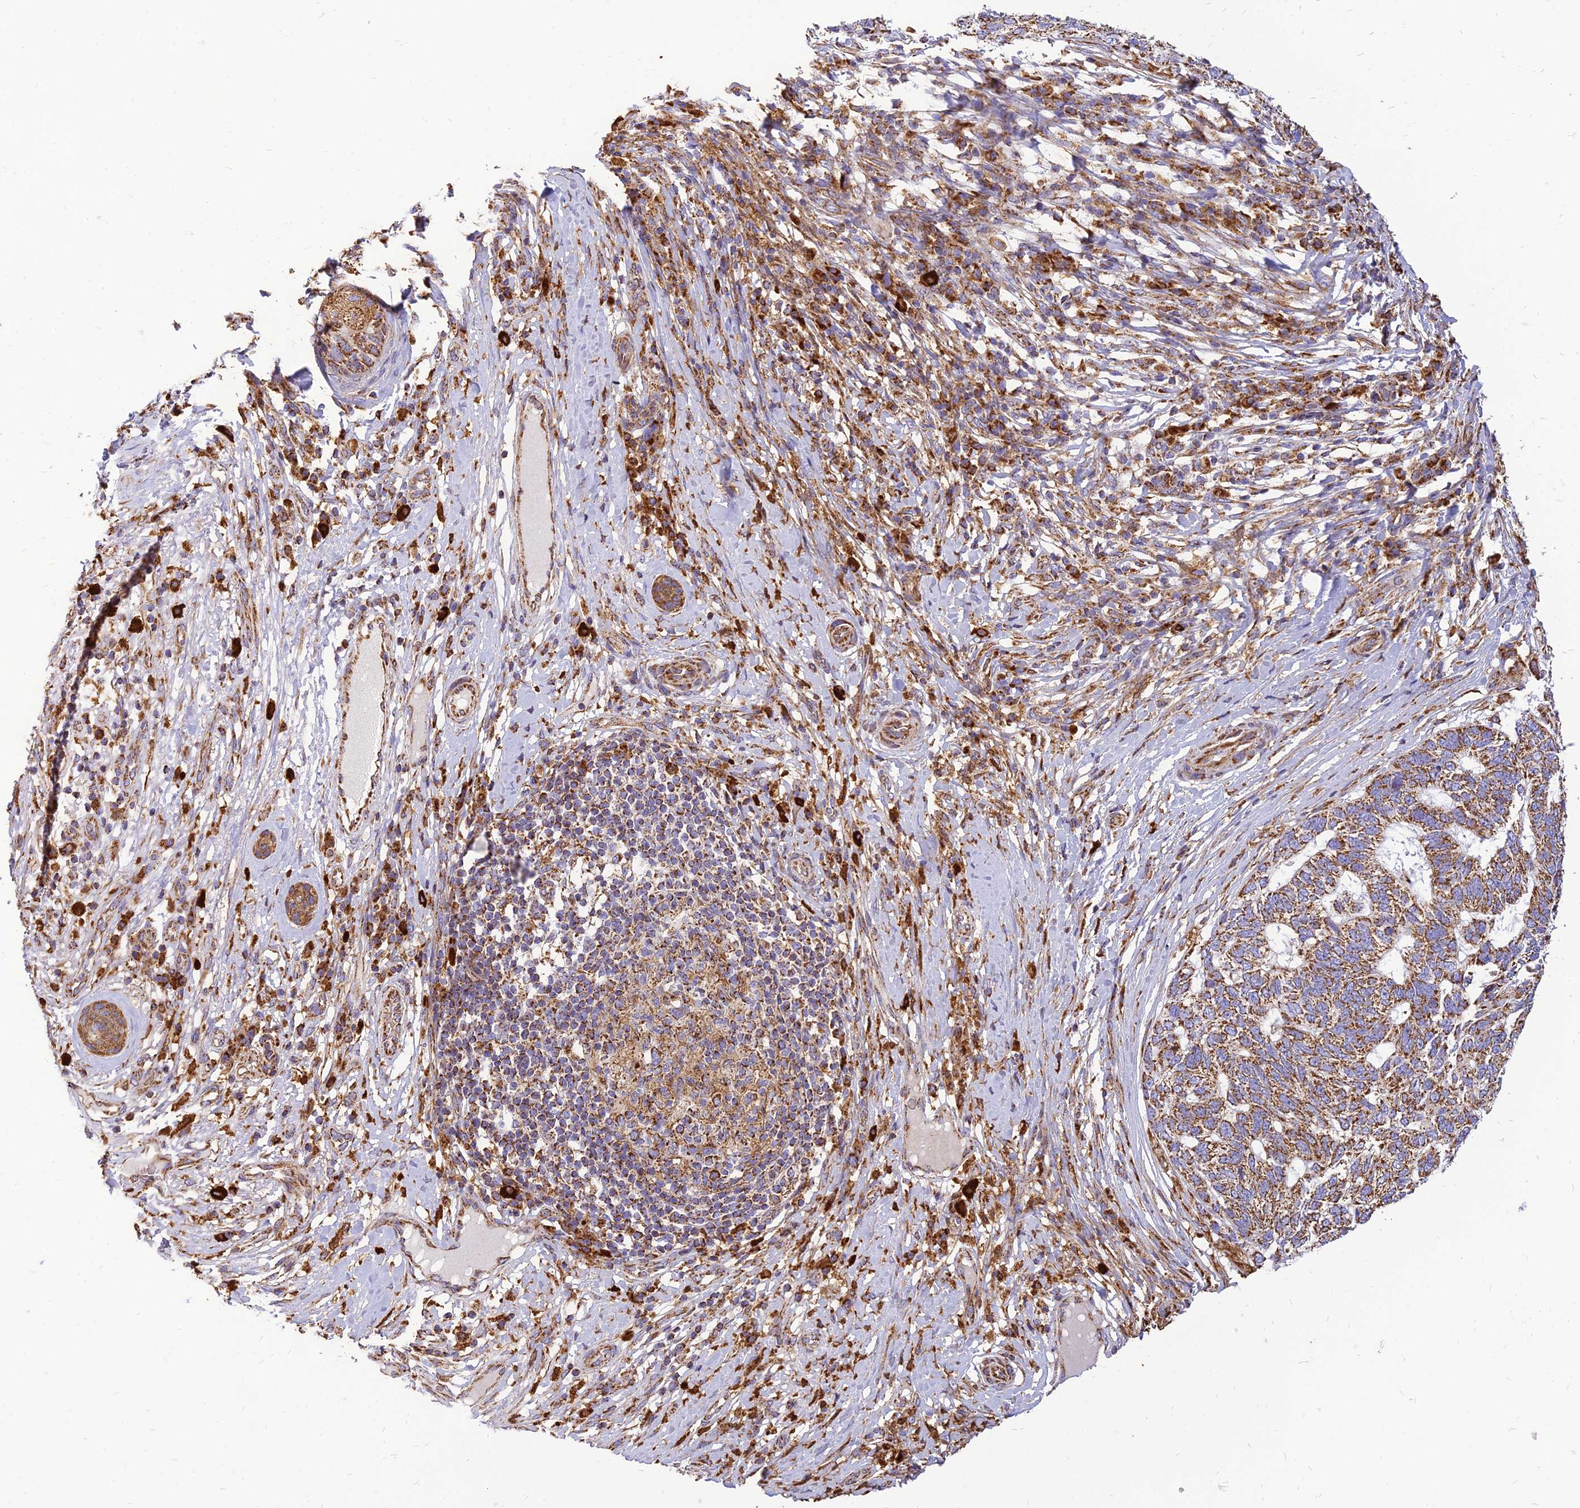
{"staining": {"intensity": "strong", "quantity": ">75%", "location": "cytoplasmic/membranous"}, "tissue": "skin cancer", "cell_type": "Tumor cells", "image_type": "cancer", "snomed": [{"axis": "morphology", "description": "Basal cell carcinoma"}, {"axis": "topography", "description": "Skin"}], "caption": "Protein expression analysis of human basal cell carcinoma (skin) reveals strong cytoplasmic/membranous positivity in about >75% of tumor cells.", "gene": "THUMPD2", "patient": {"sex": "female", "age": 65}}